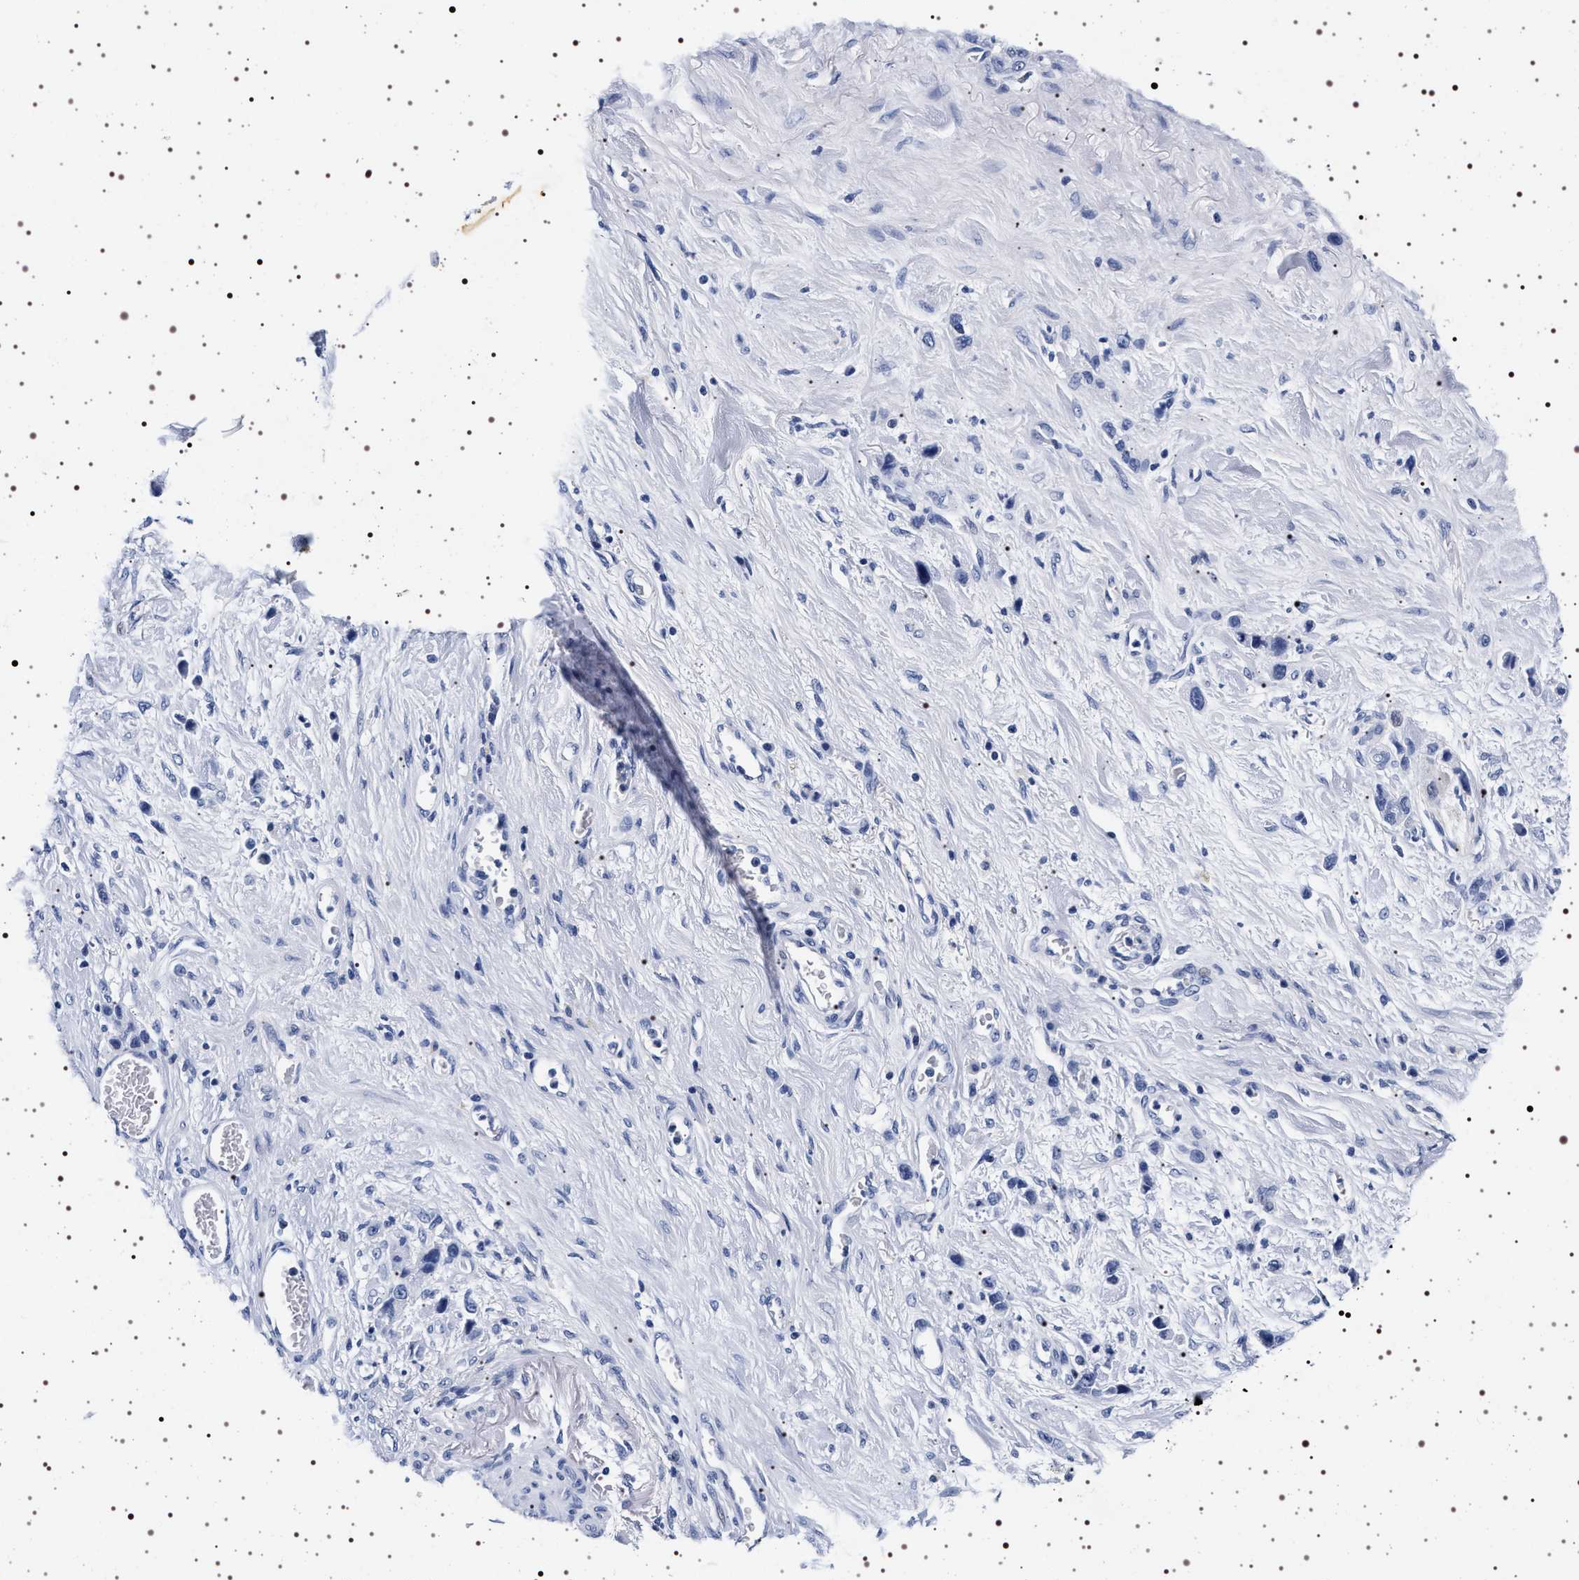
{"staining": {"intensity": "negative", "quantity": "none", "location": "none"}, "tissue": "stomach cancer", "cell_type": "Tumor cells", "image_type": "cancer", "snomed": [{"axis": "morphology", "description": "Normal tissue, NOS"}, {"axis": "morphology", "description": "Adenocarcinoma, NOS"}, {"axis": "morphology", "description": "Adenocarcinoma, High grade"}, {"axis": "topography", "description": "Stomach, upper"}, {"axis": "topography", "description": "Stomach"}], "caption": "This is an IHC photomicrograph of stomach high-grade adenocarcinoma. There is no positivity in tumor cells.", "gene": "SYN1", "patient": {"sex": "female", "age": 65}}